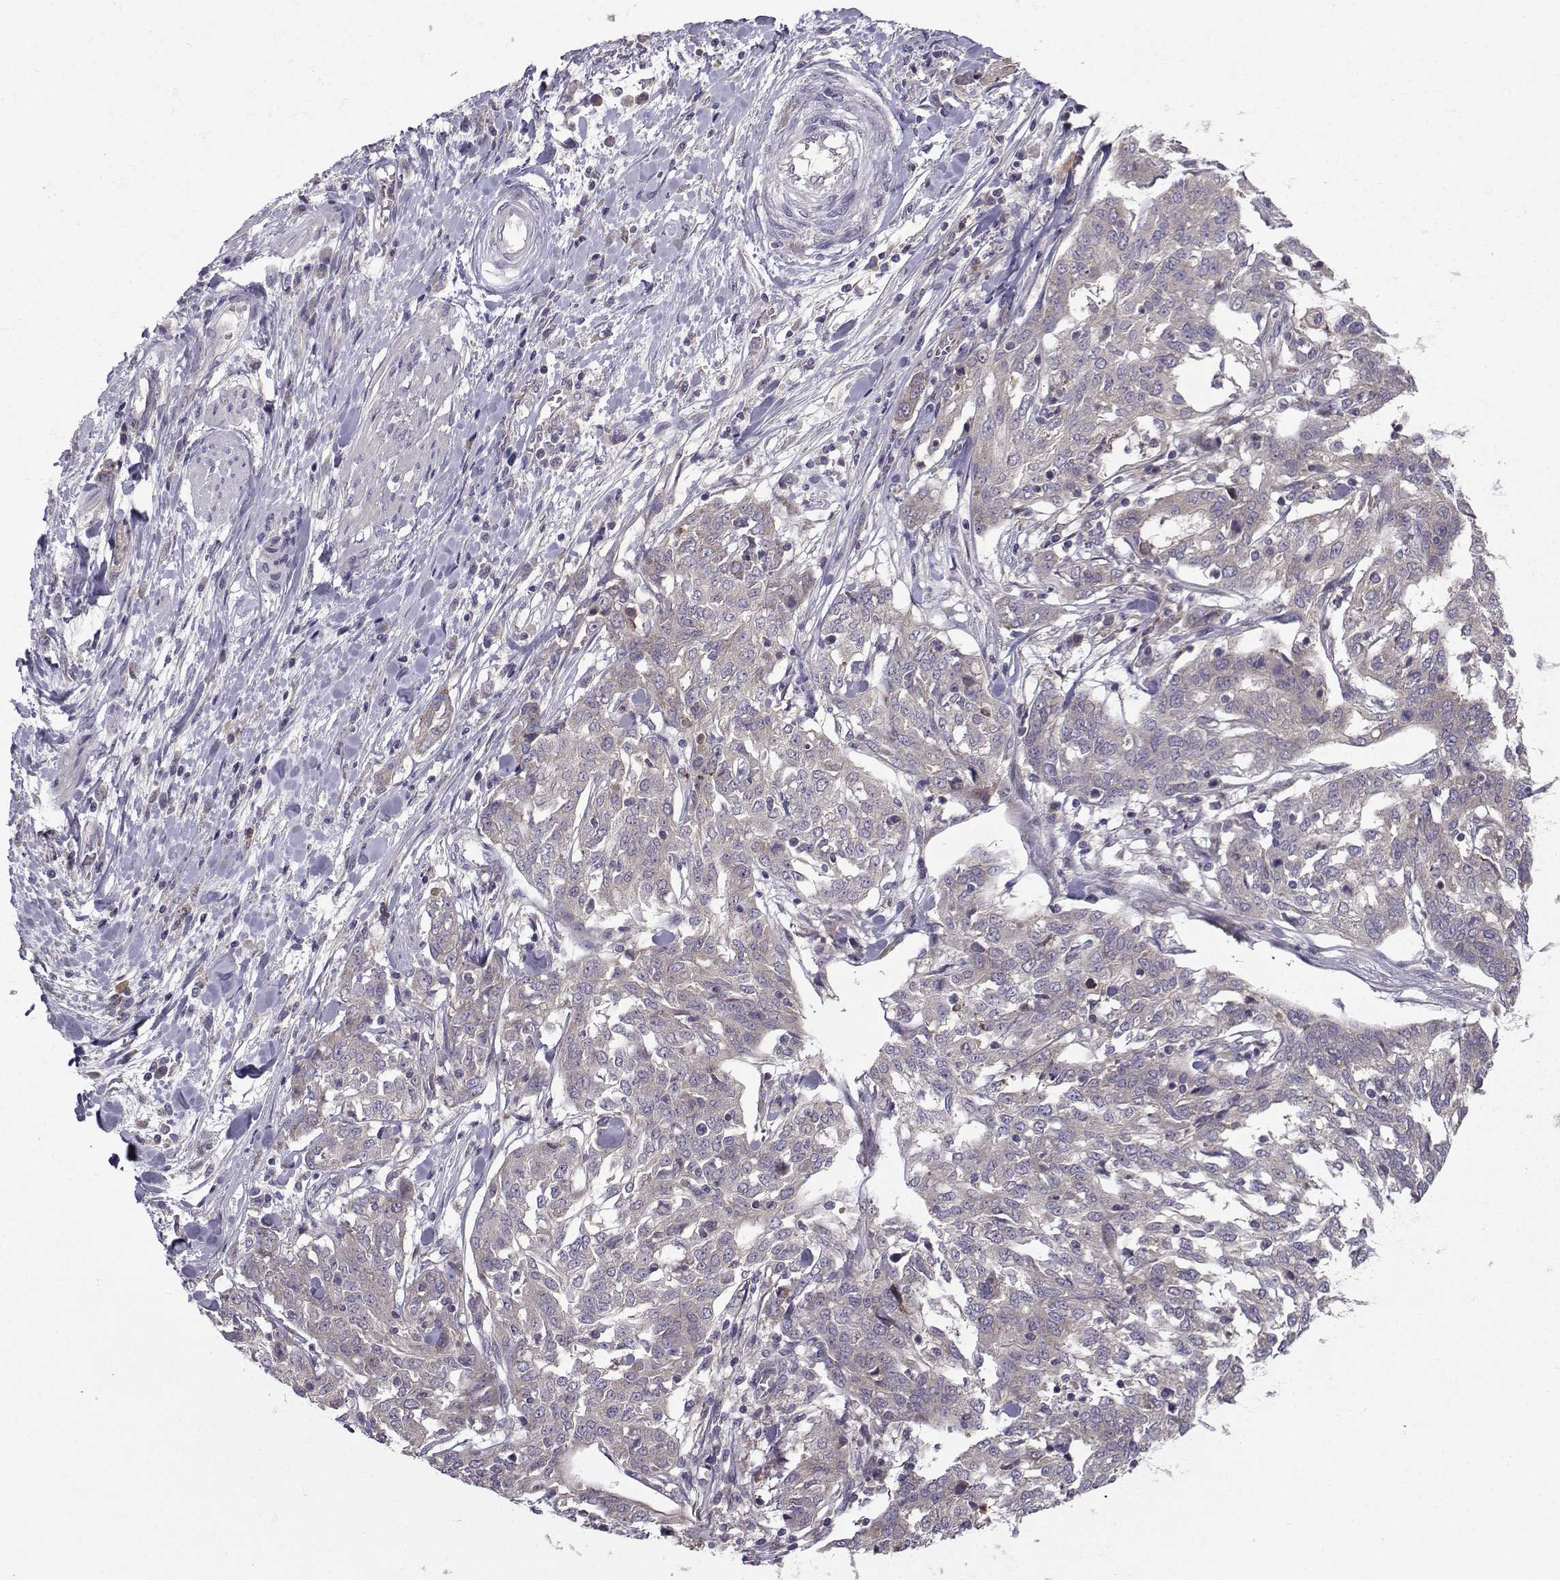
{"staining": {"intensity": "weak", "quantity": "<25%", "location": "cytoplasmic/membranous"}, "tissue": "ovarian cancer", "cell_type": "Tumor cells", "image_type": "cancer", "snomed": [{"axis": "morphology", "description": "Cystadenocarcinoma, serous, NOS"}, {"axis": "topography", "description": "Ovary"}], "caption": "Tumor cells show no significant protein expression in serous cystadenocarcinoma (ovarian).", "gene": "STXBP5", "patient": {"sex": "female", "age": 67}}